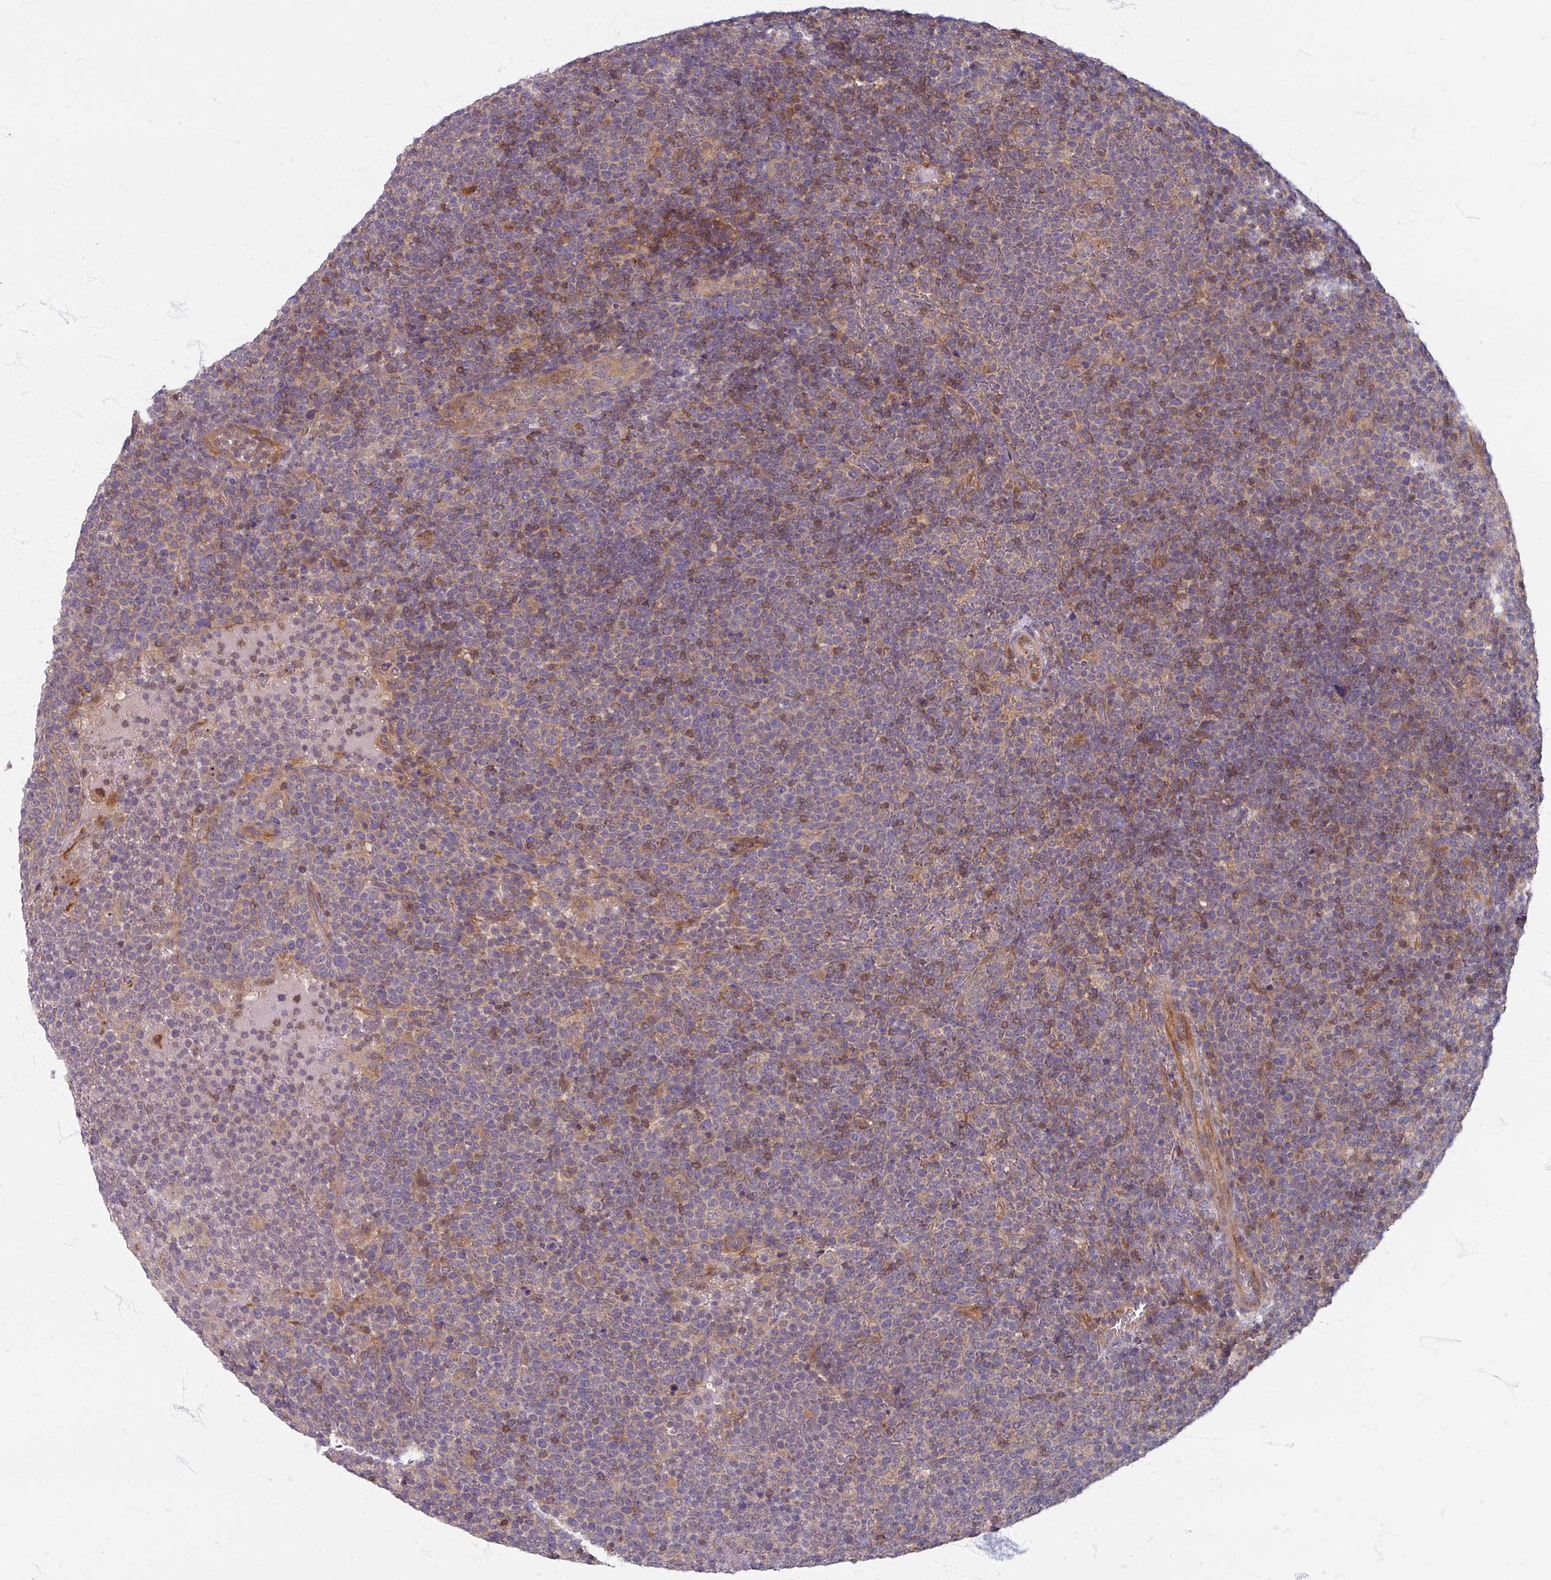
{"staining": {"intensity": "weak", "quantity": "<25%", "location": "cytoplasmic/membranous"}, "tissue": "lymphoma", "cell_type": "Tumor cells", "image_type": "cancer", "snomed": [{"axis": "morphology", "description": "Malignant lymphoma, non-Hodgkin's type, High grade"}, {"axis": "topography", "description": "Lymph node"}], "caption": "This is an IHC photomicrograph of lymphoma. There is no staining in tumor cells.", "gene": "STAM", "patient": {"sex": "male", "age": 61}}